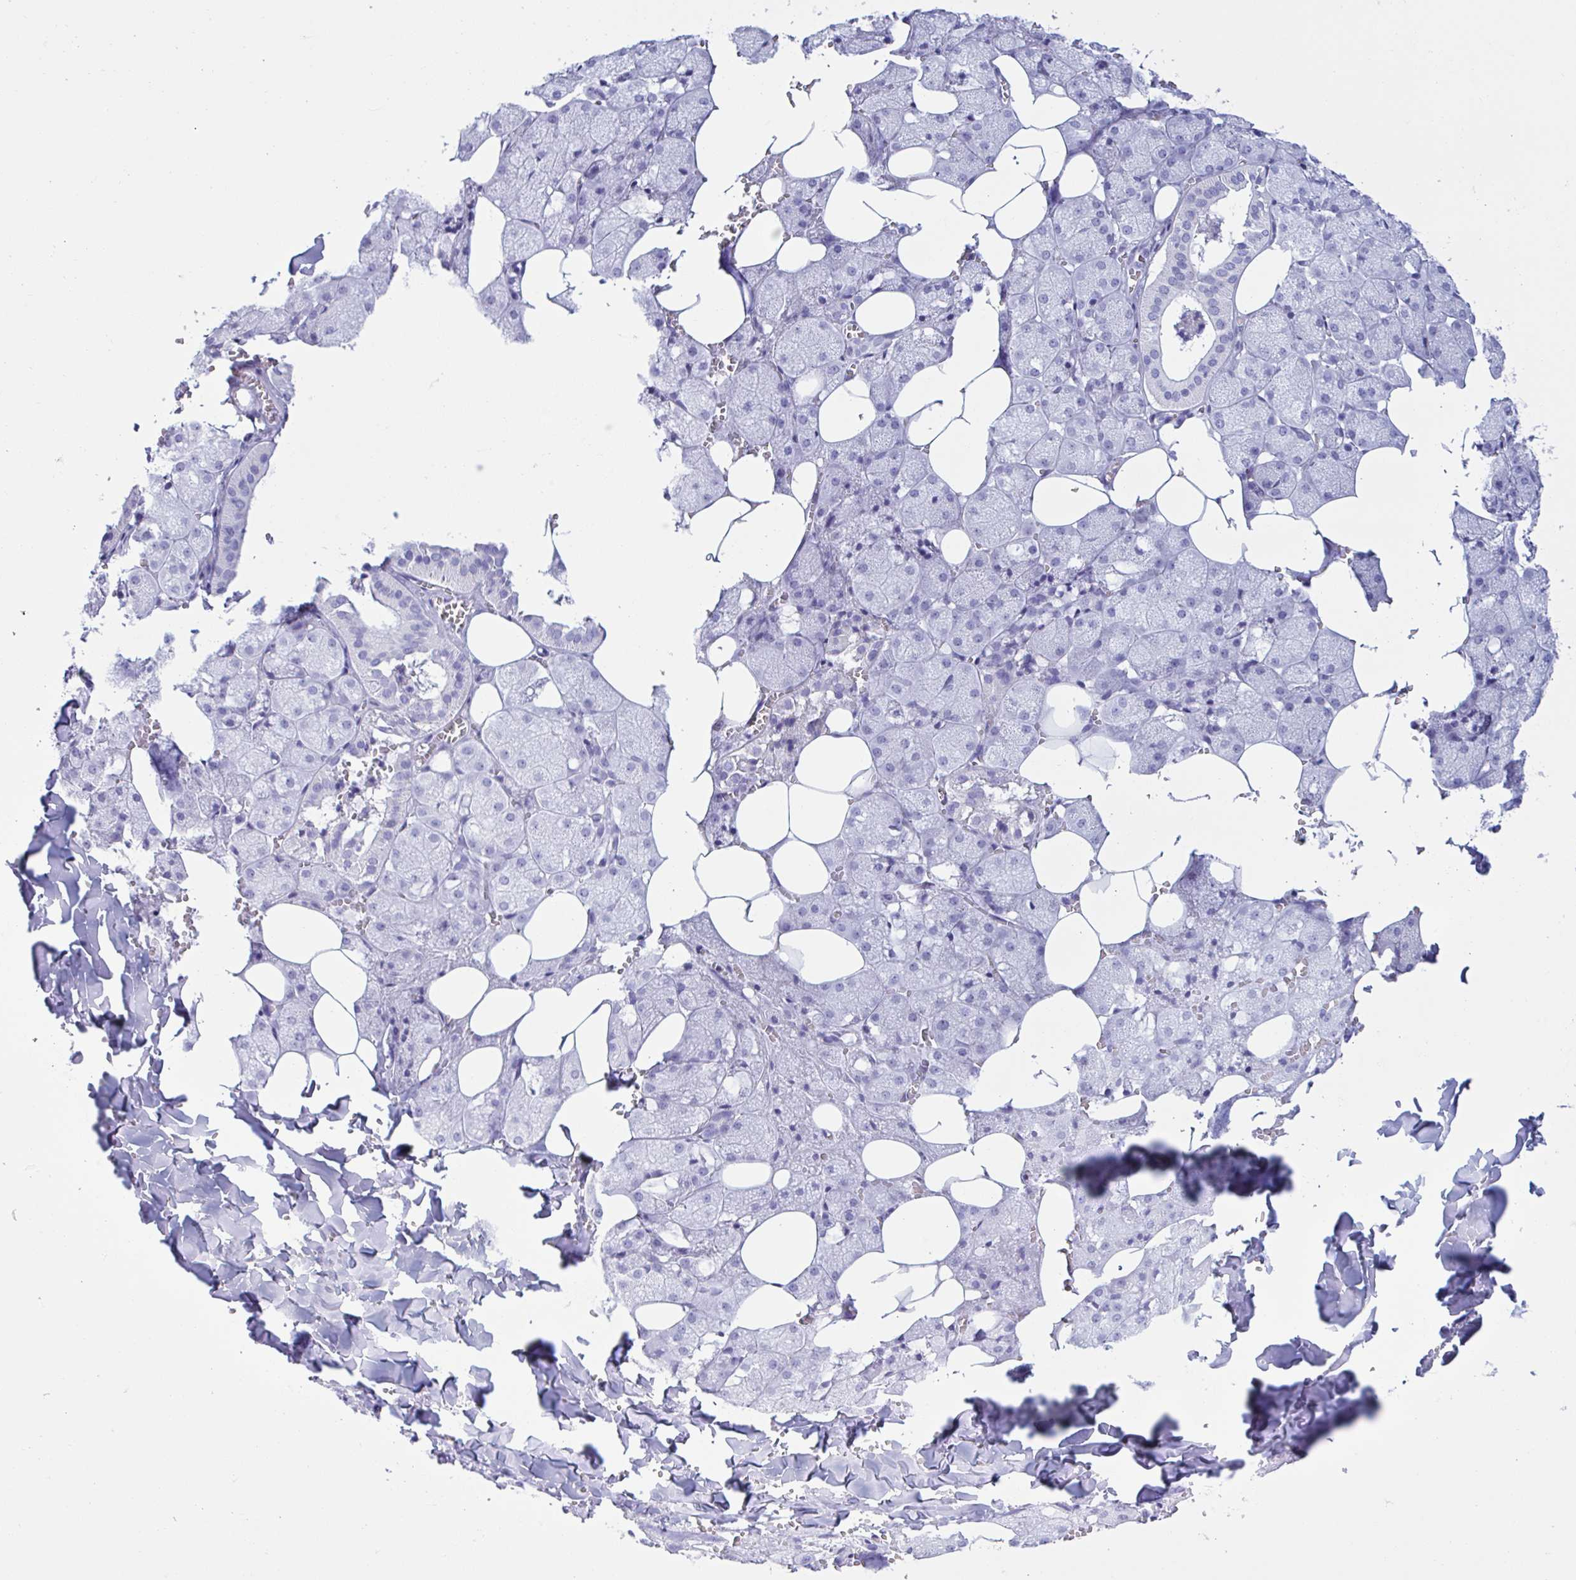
{"staining": {"intensity": "negative", "quantity": "none", "location": "none"}, "tissue": "salivary gland", "cell_type": "Glandular cells", "image_type": "normal", "snomed": [{"axis": "morphology", "description": "Normal tissue, NOS"}, {"axis": "topography", "description": "Salivary gland"}, {"axis": "topography", "description": "Peripheral nerve tissue"}], "caption": "A high-resolution photomicrograph shows immunohistochemistry staining of unremarkable salivary gland, which displays no significant positivity in glandular cells.", "gene": "MRGPRG", "patient": {"sex": "male", "age": 38}}